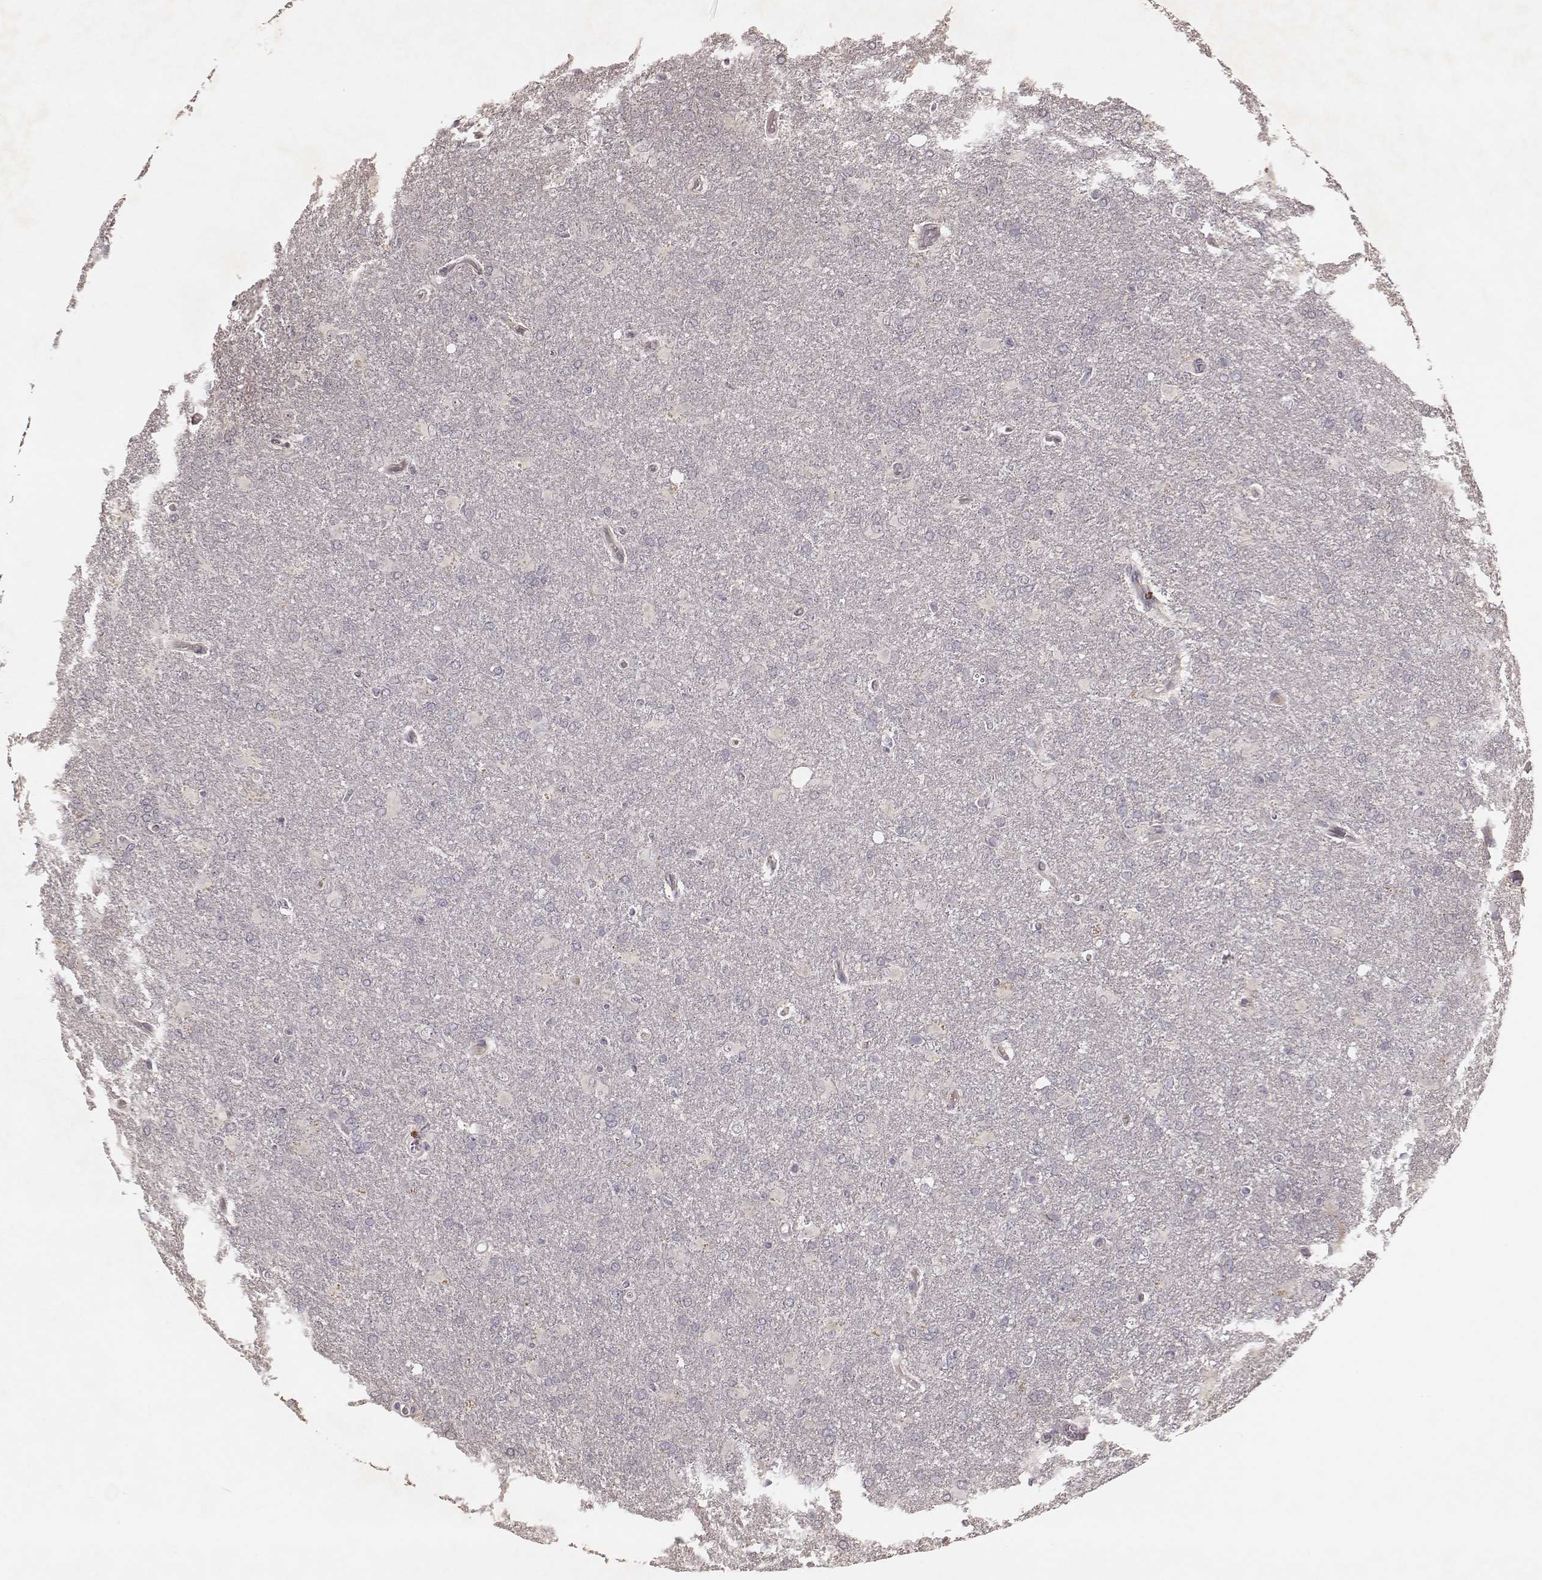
{"staining": {"intensity": "negative", "quantity": "none", "location": "none"}, "tissue": "glioma", "cell_type": "Tumor cells", "image_type": "cancer", "snomed": [{"axis": "morphology", "description": "Glioma, malignant, High grade"}, {"axis": "topography", "description": "Brain"}], "caption": "Glioma was stained to show a protein in brown. There is no significant staining in tumor cells. (Brightfield microscopy of DAB immunohistochemistry at high magnification).", "gene": "FAM13B", "patient": {"sex": "male", "age": 68}}